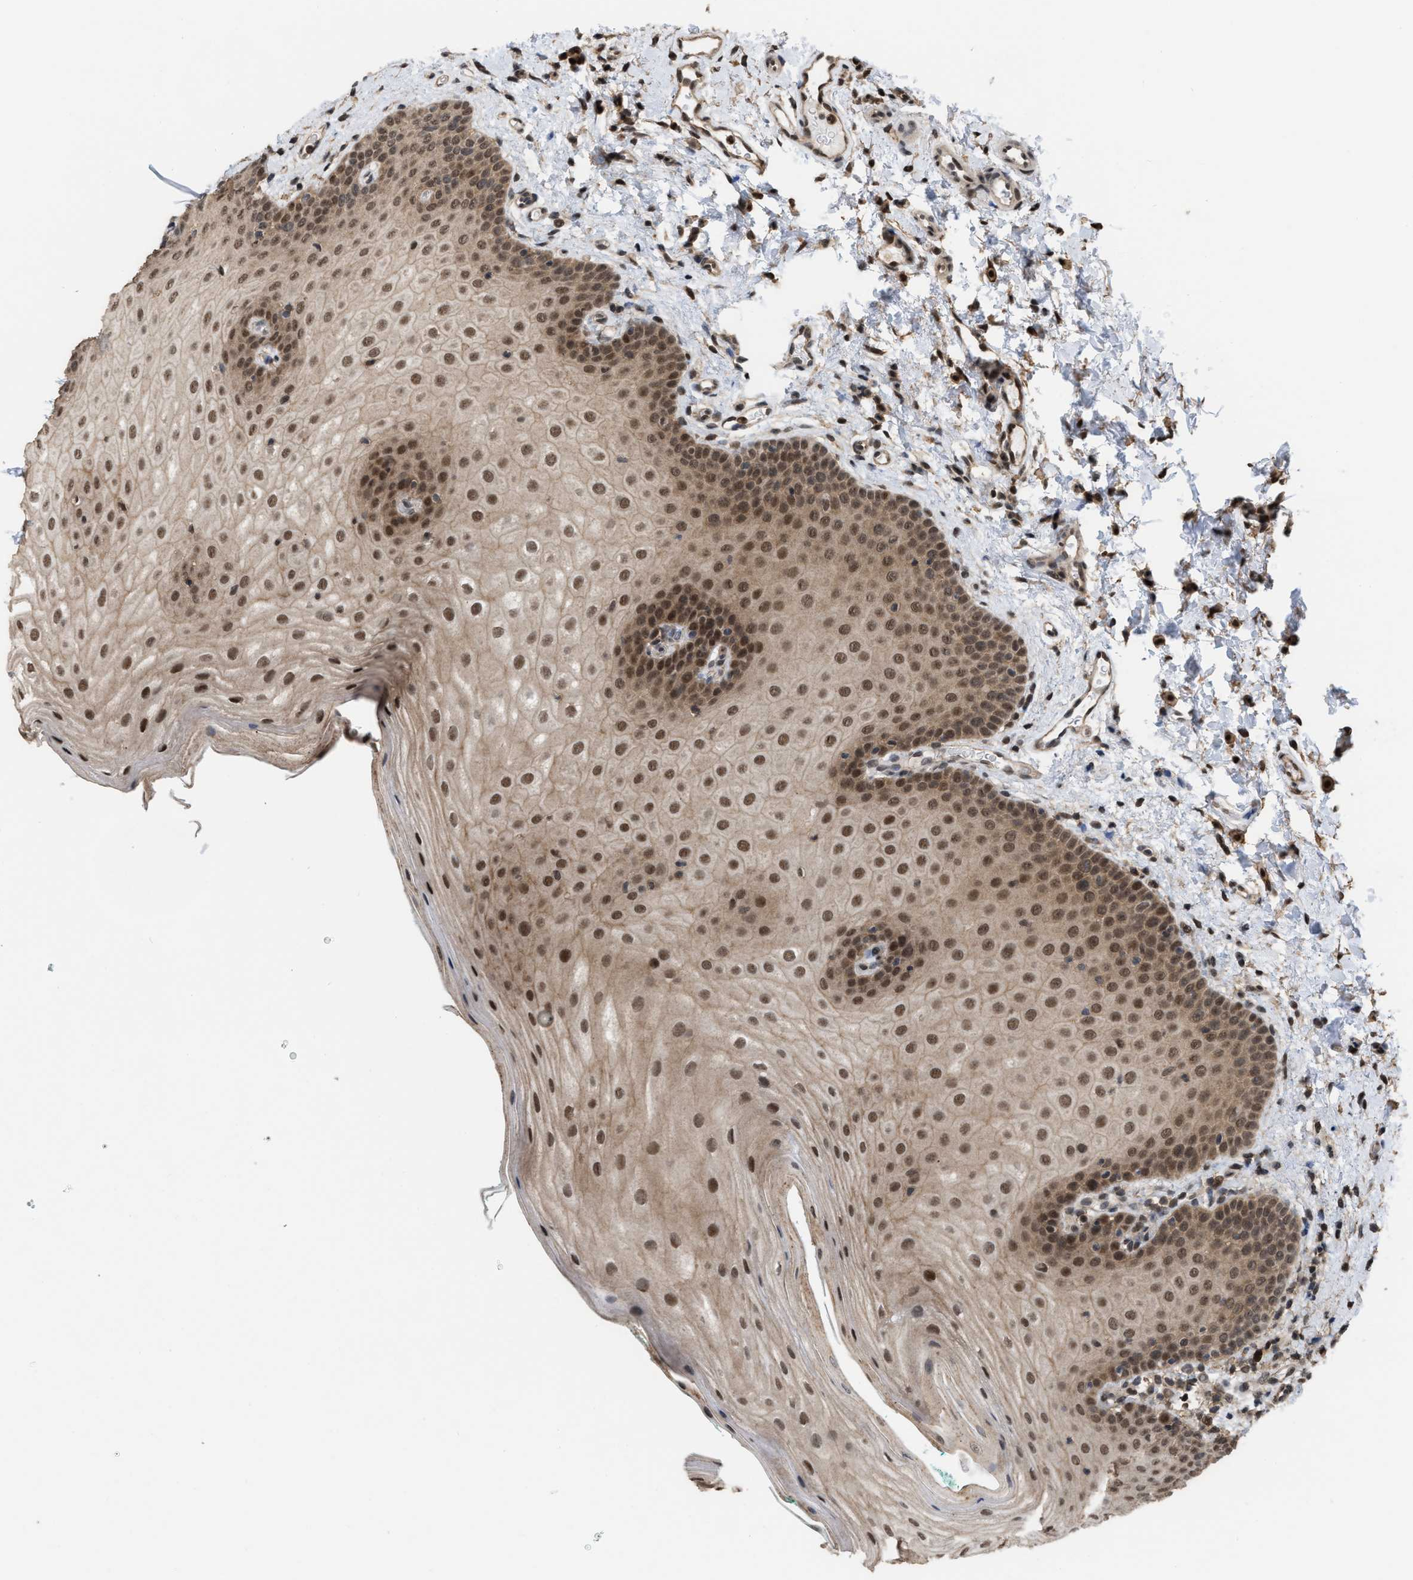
{"staining": {"intensity": "moderate", "quantity": ">75%", "location": "cytoplasmic/membranous,nuclear"}, "tissue": "oral mucosa", "cell_type": "Squamous epithelial cells", "image_type": "normal", "snomed": [{"axis": "morphology", "description": "Normal tissue, NOS"}, {"axis": "topography", "description": "Skin"}, {"axis": "topography", "description": "Oral tissue"}], "caption": "Oral mucosa was stained to show a protein in brown. There is medium levels of moderate cytoplasmic/membranous,nuclear staining in approximately >75% of squamous epithelial cells. (DAB IHC, brown staining for protein, blue staining for nuclei).", "gene": "BAIAP2L1", "patient": {"sex": "male", "age": 84}}